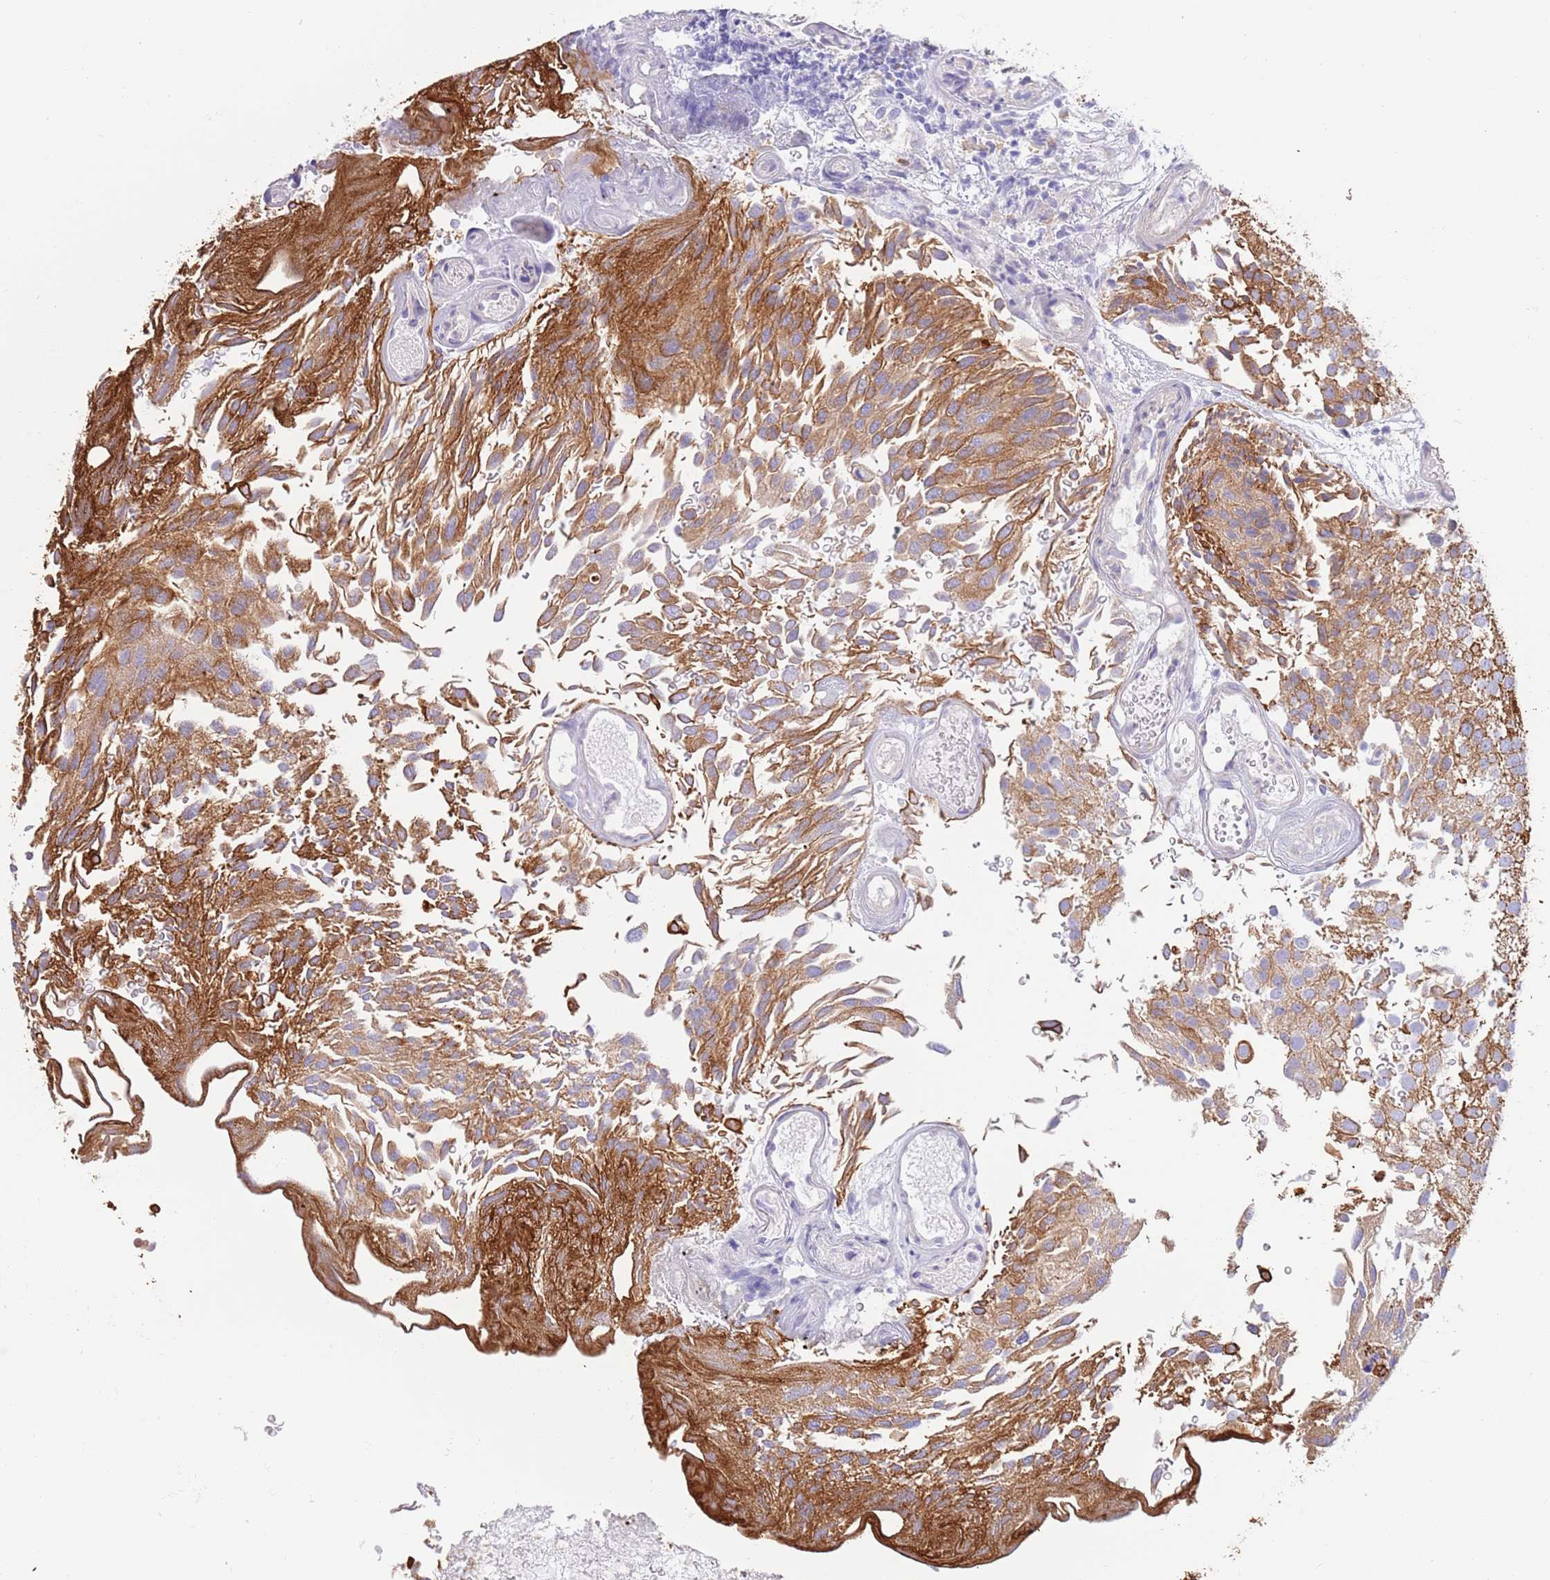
{"staining": {"intensity": "strong", "quantity": "25%-75%", "location": "cytoplasmic/membranous"}, "tissue": "urothelial cancer", "cell_type": "Tumor cells", "image_type": "cancer", "snomed": [{"axis": "morphology", "description": "Urothelial carcinoma, Low grade"}, {"axis": "topography", "description": "Urinary bladder"}], "caption": "Tumor cells demonstrate strong cytoplasmic/membranous expression in about 25%-75% of cells in urothelial cancer. The staining is performed using DAB brown chromogen to label protein expression. The nuclei are counter-stained blue using hematoxylin.", "gene": "CCDC149", "patient": {"sex": "male", "age": 78}}